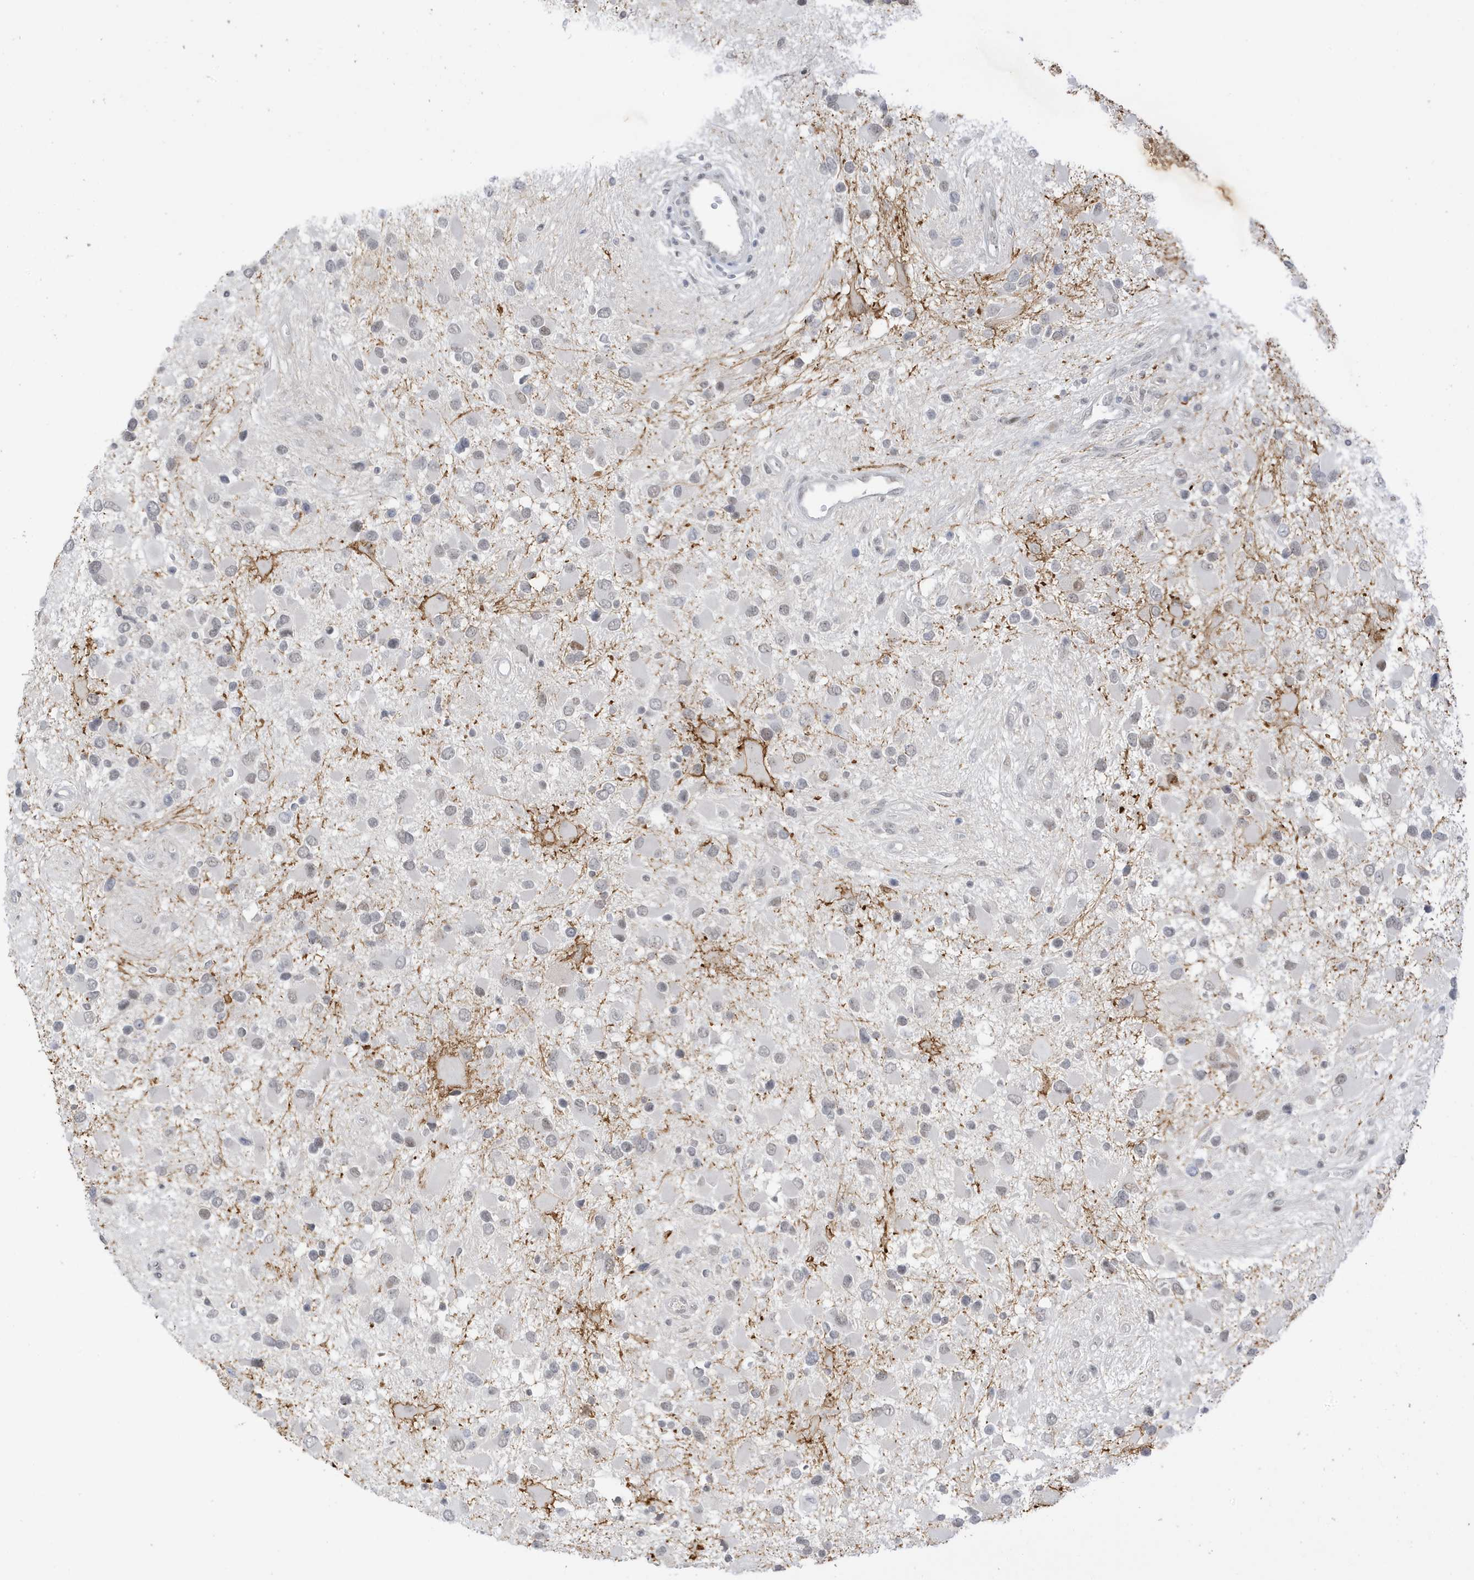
{"staining": {"intensity": "negative", "quantity": "none", "location": "none"}, "tissue": "glioma", "cell_type": "Tumor cells", "image_type": "cancer", "snomed": [{"axis": "morphology", "description": "Glioma, malignant, High grade"}, {"axis": "topography", "description": "Brain"}], "caption": "Glioma stained for a protein using immunohistochemistry (IHC) exhibits no positivity tumor cells.", "gene": "MSL3", "patient": {"sex": "male", "age": 53}}